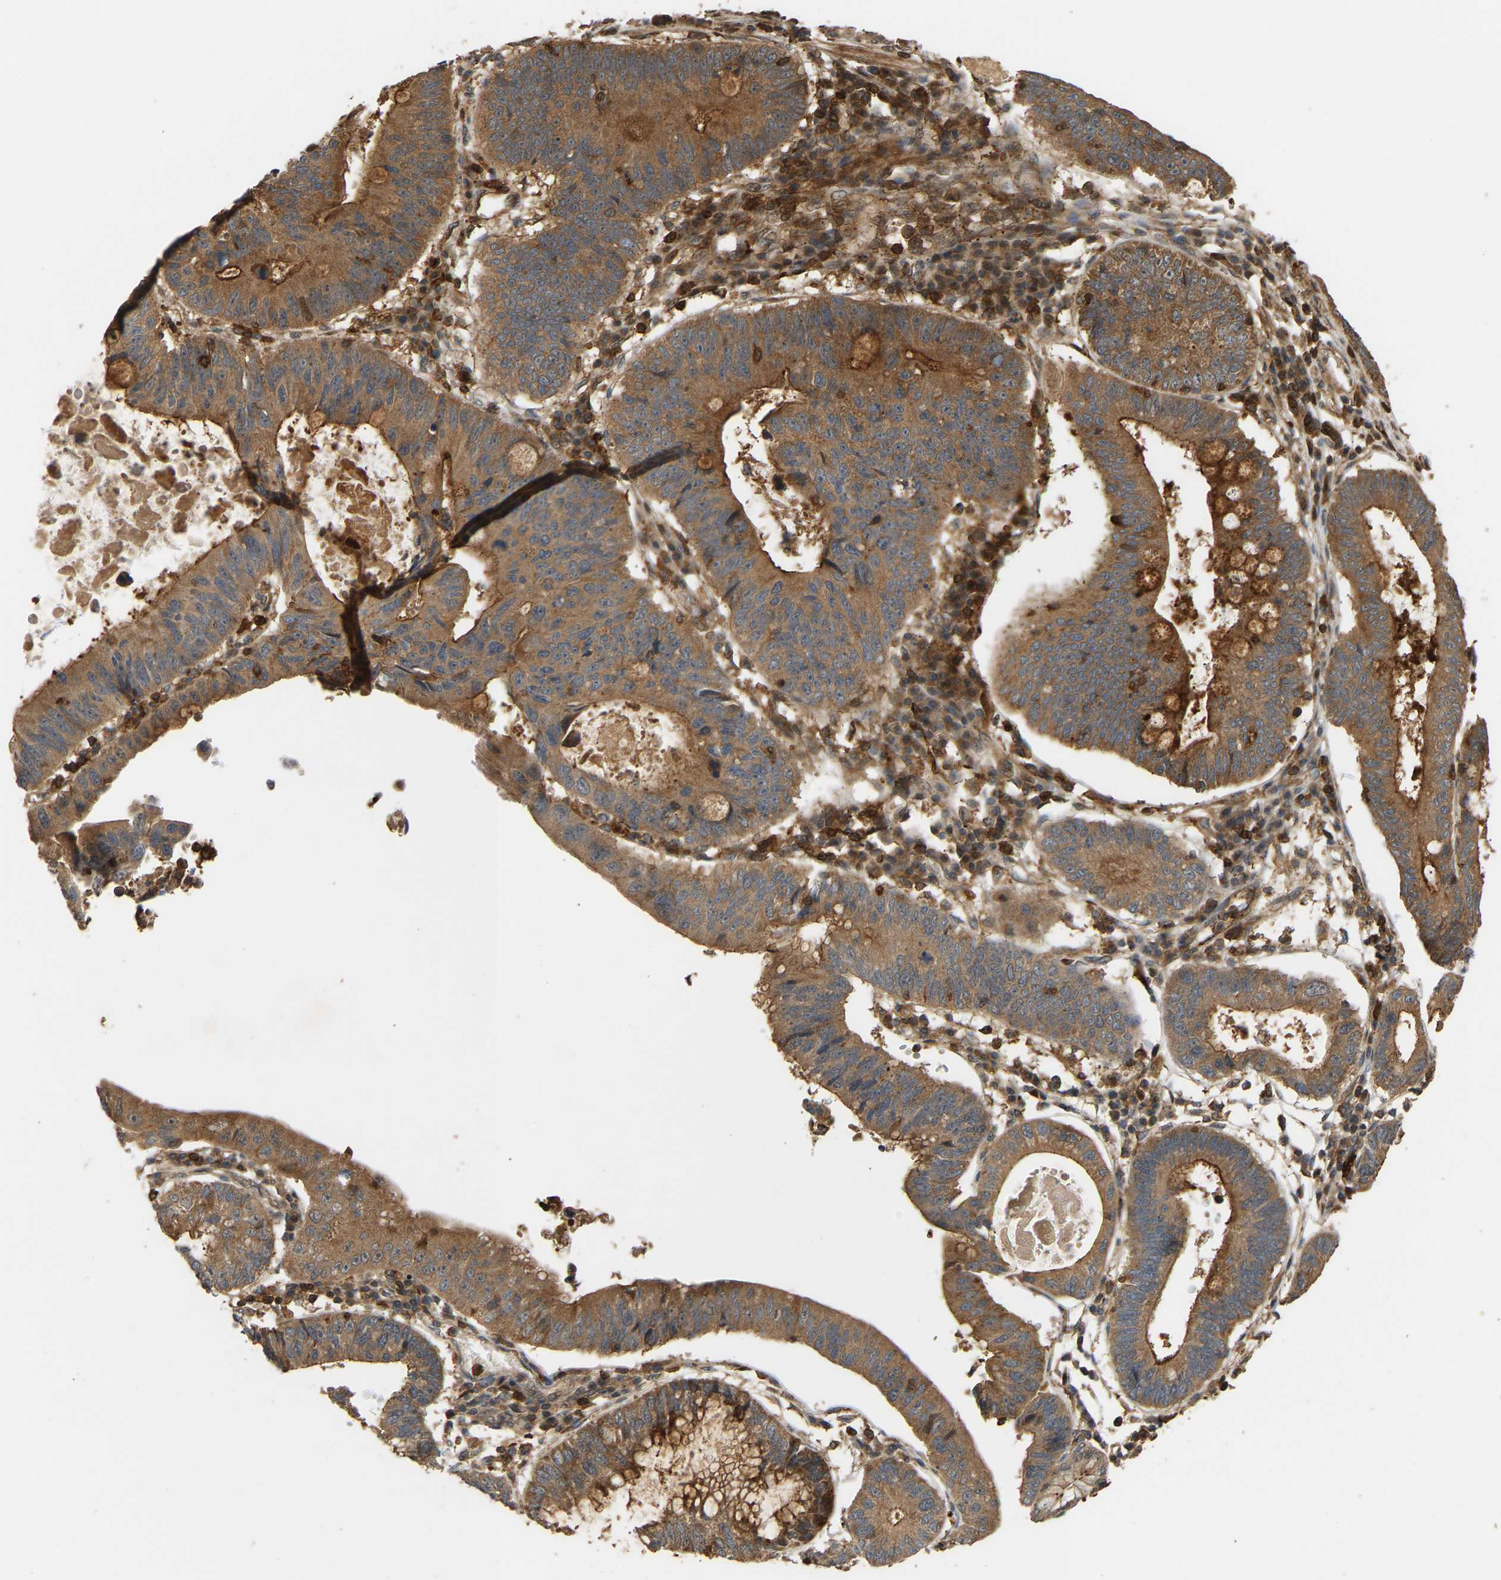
{"staining": {"intensity": "moderate", "quantity": ">75%", "location": "cytoplasmic/membranous"}, "tissue": "stomach cancer", "cell_type": "Tumor cells", "image_type": "cancer", "snomed": [{"axis": "morphology", "description": "Adenocarcinoma, NOS"}, {"axis": "topography", "description": "Stomach"}], "caption": "Approximately >75% of tumor cells in stomach cancer reveal moderate cytoplasmic/membranous protein positivity as visualized by brown immunohistochemical staining.", "gene": "GOPC", "patient": {"sex": "male", "age": 59}}